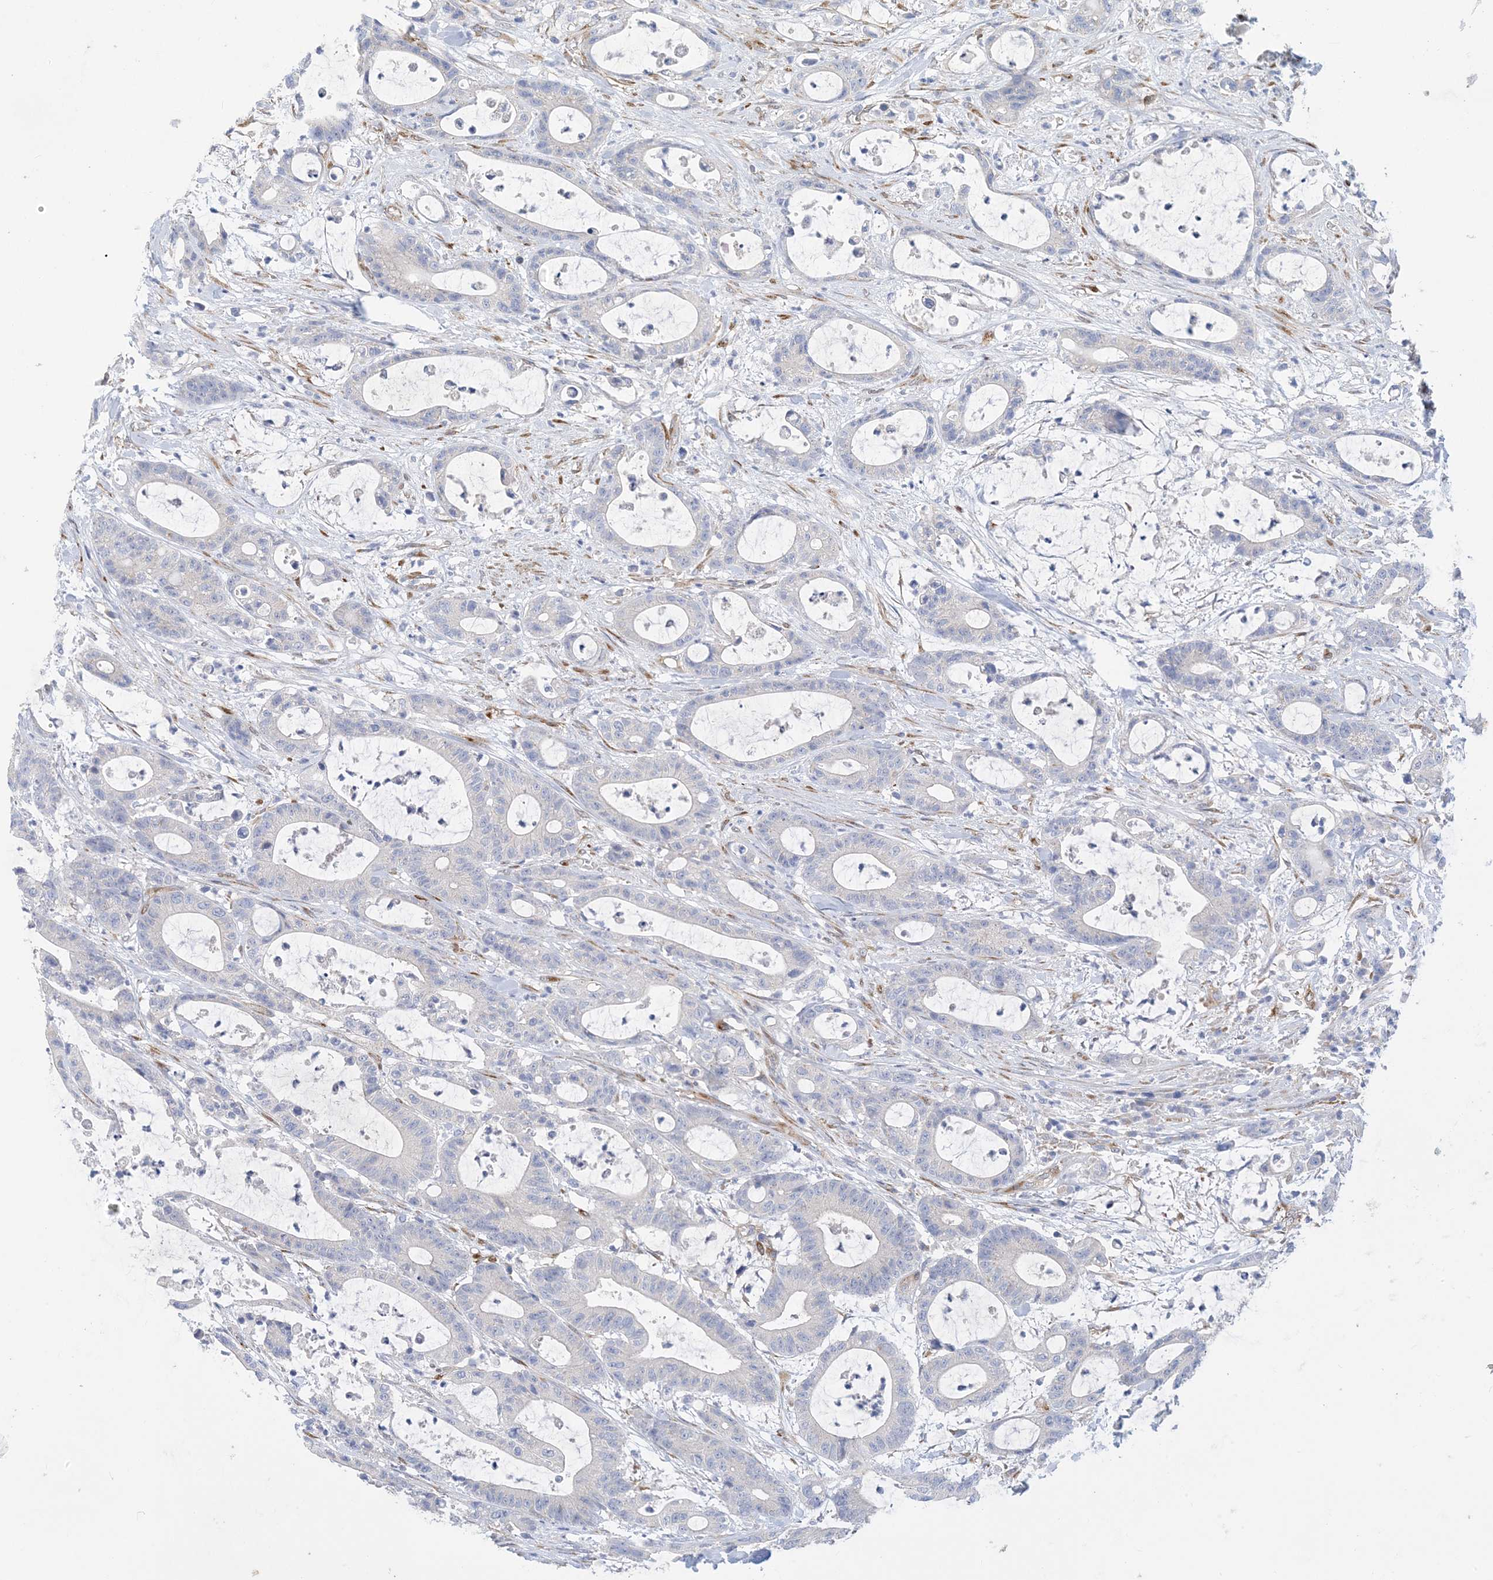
{"staining": {"intensity": "negative", "quantity": "none", "location": "none"}, "tissue": "colorectal cancer", "cell_type": "Tumor cells", "image_type": "cancer", "snomed": [{"axis": "morphology", "description": "Adenocarcinoma, NOS"}, {"axis": "topography", "description": "Colon"}], "caption": "An image of adenocarcinoma (colorectal) stained for a protein shows no brown staining in tumor cells.", "gene": "RBMS3", "patient": {"sex": "female", "age": 84}}